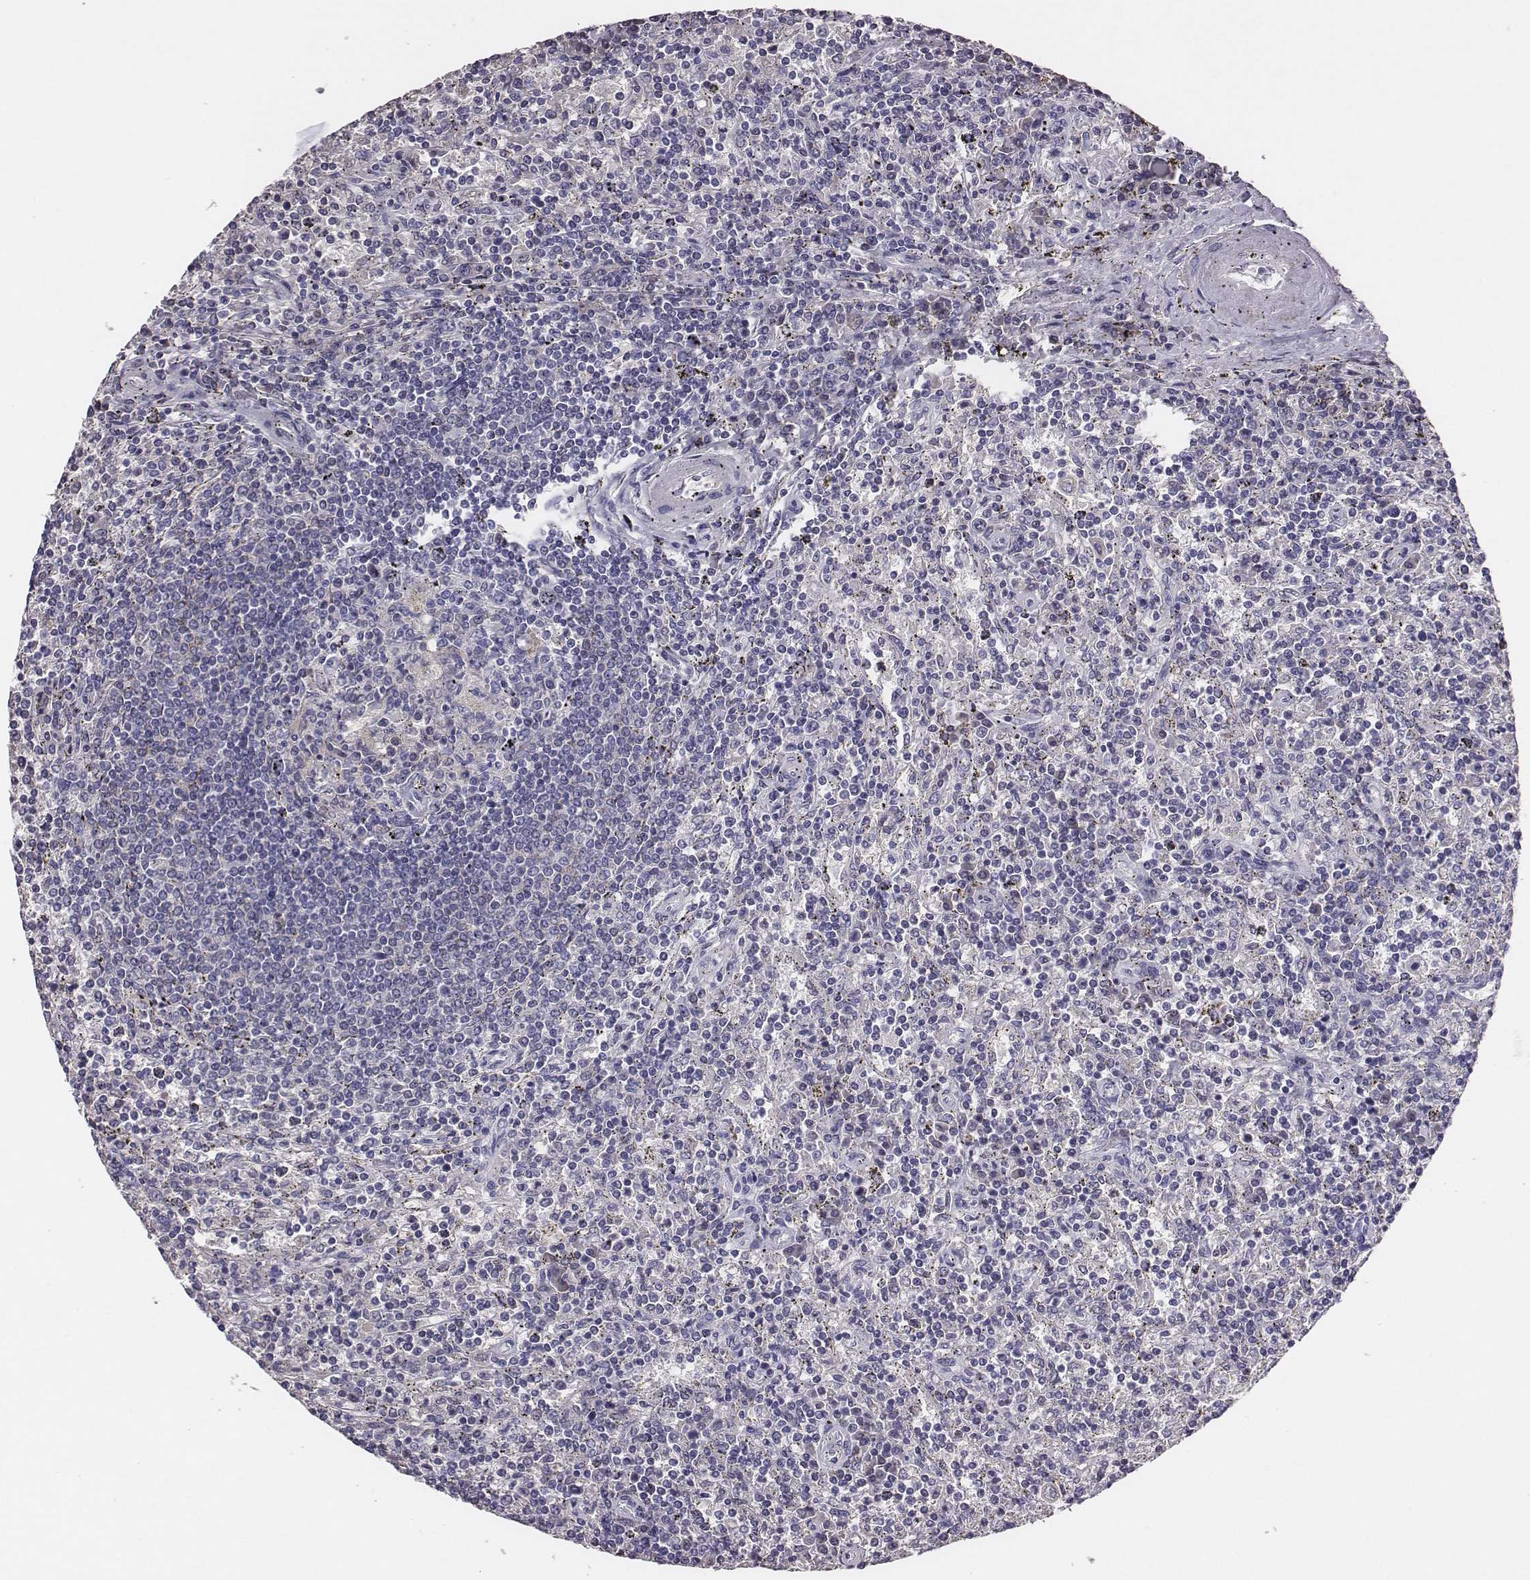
{"staining": {"intensity": "negative", "quantity": "none", "location": "none"}, "tissue": "lymphoma", "cell_type": "Tumor cells", "image_type": "cancer", "snomed": [{"axis": "morphology", "description": "Malignant lymphoma, non-Hodgkin's type, Low grade"}, {"axis": "topography", "description": "Spleen"}], "caption": "High magnification brightfield microscopy of lymphoma stained with DAB (3,3'-diaminobenzidine) (brown) and counterstained with hematoxylin (blue): tumor cells show no significant expression. Brightfield microscopy of immunohistochemistry stained with DAB (brown) and hematoxylin (blue), captured at high magnification.", "gene": "EN1", "patient": {"sex": "male", "age": 62}}